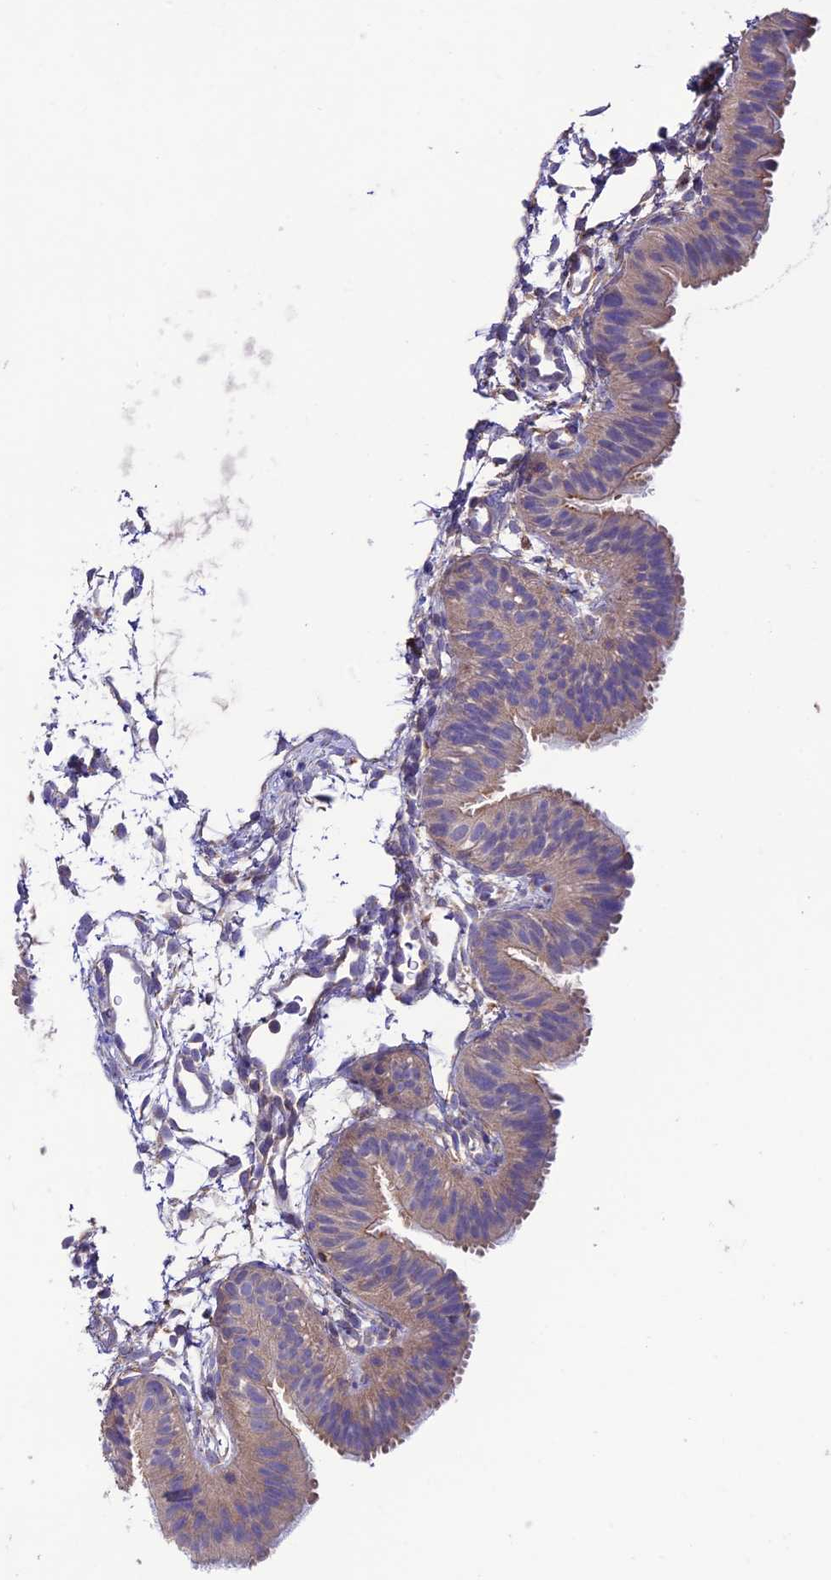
{"staining": {"intensity": "weak", "quantity": "25%-75%", "location": "cytoplasmic/membranous"}, "tissue": "fallopian tube", "cell_type": "Glandular cells", "image_type": "normal", "snomed": [{"axis": "morphology", "description": "Normal tissue, NOS"}, {"axis": "topography", "description": "Fallopian tube"}], "caption": "Benign fallopian tube was stained to show a protein in brown. There is low levels of weak cytoplasmic/membranous positivity in approximately 25%-75% of glandular cells. (DAB IHC with brightfield microscopy, high magnification).", "gene": "BRME1", "patient": {"sex": "female", "age": 35}}